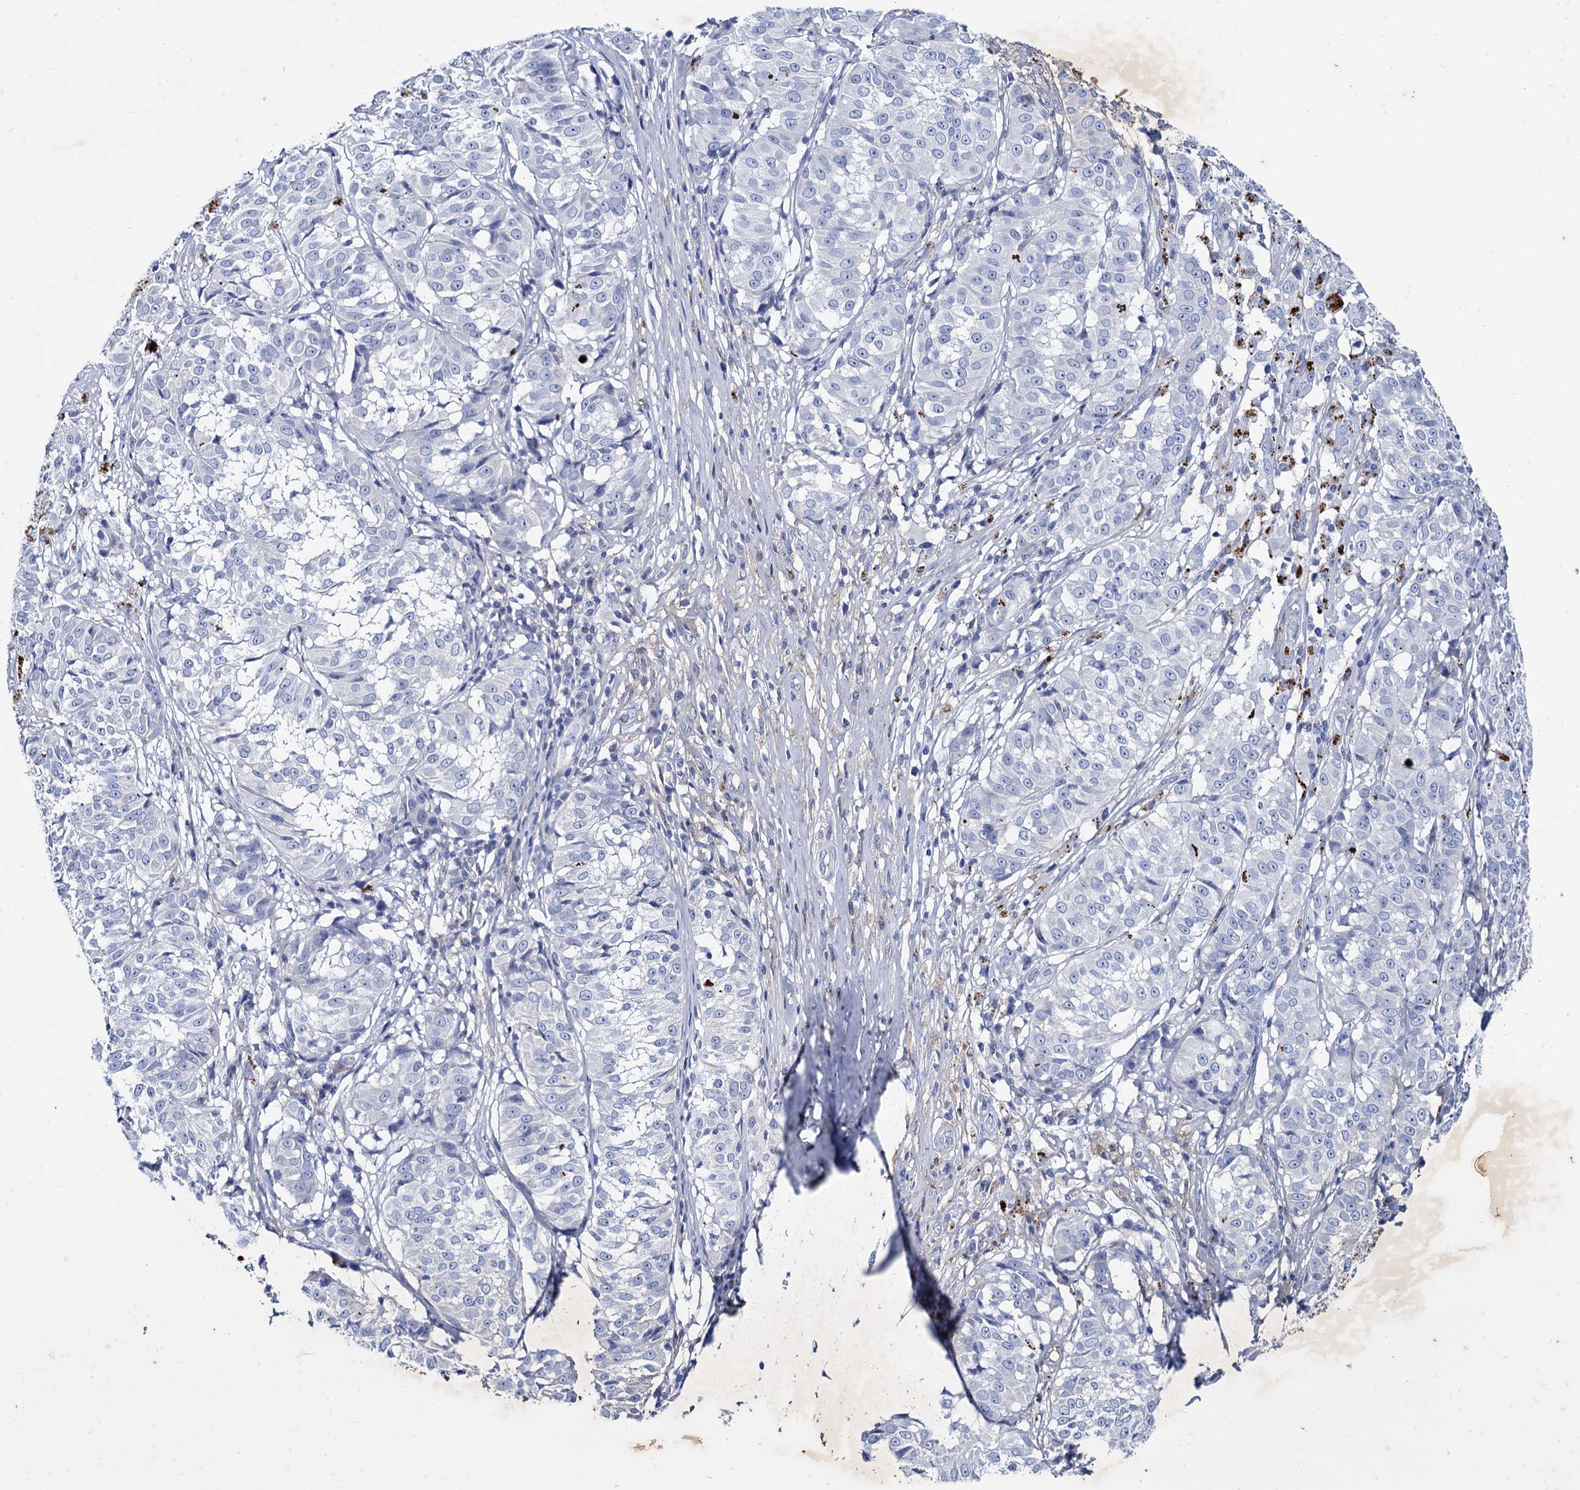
{"staining": {"intensity": "negative", "quantity": "none", "location": "none"}, "tissue": "melanoma", "cell_type": "Tumor cells", "image_type": "cancer", "snomed": [{"axis": "morphology", "description": "Malignant melanoma, NOS"}, {"axis": "topography", "description": "Skin"}], "caption": "Immunohistochemistry (IHC) of human melanoma exhibits no staining in tumor cells.", "gene": "TMEM72", "patient": {"sex": "female", "age": 72}}